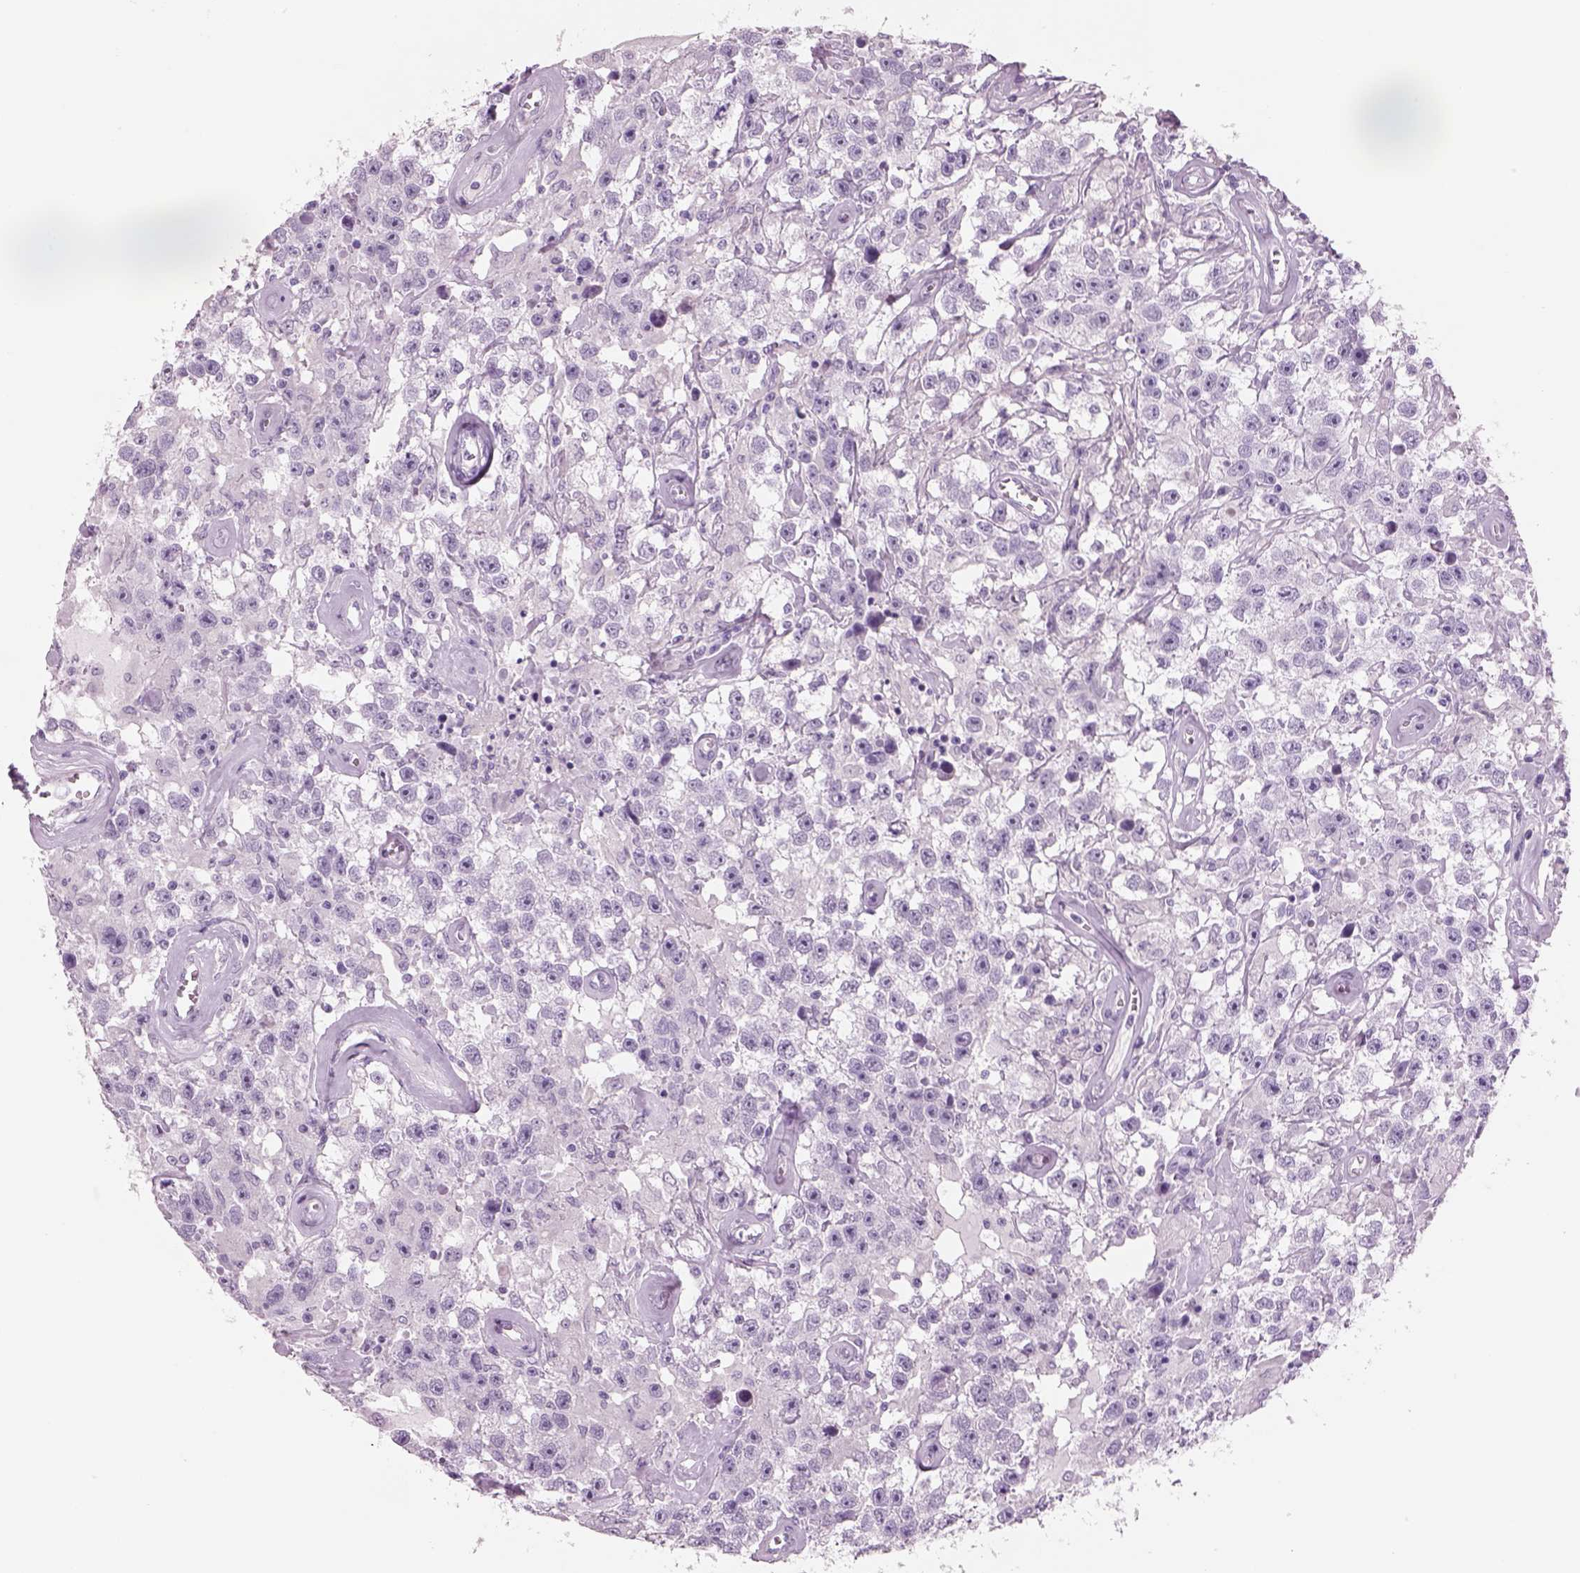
{"staining": {"intensity": "negative", "quantity": "none", "location": "none"}, "tissue": "testis cancer", "cell_type": "Tumor cells", "image_type": "cancer", "snomed": [{"axis": "morphology", "description": "Seminoma, NOS"}, {"axis": "topography", "description": "Testis"}], "caption": "IHC image of human testis seminoma stained for a protein (brown), which displays no expression in tumor cells.", "gene": "RHO", "patient": {"sex": "male", "age": 43}}